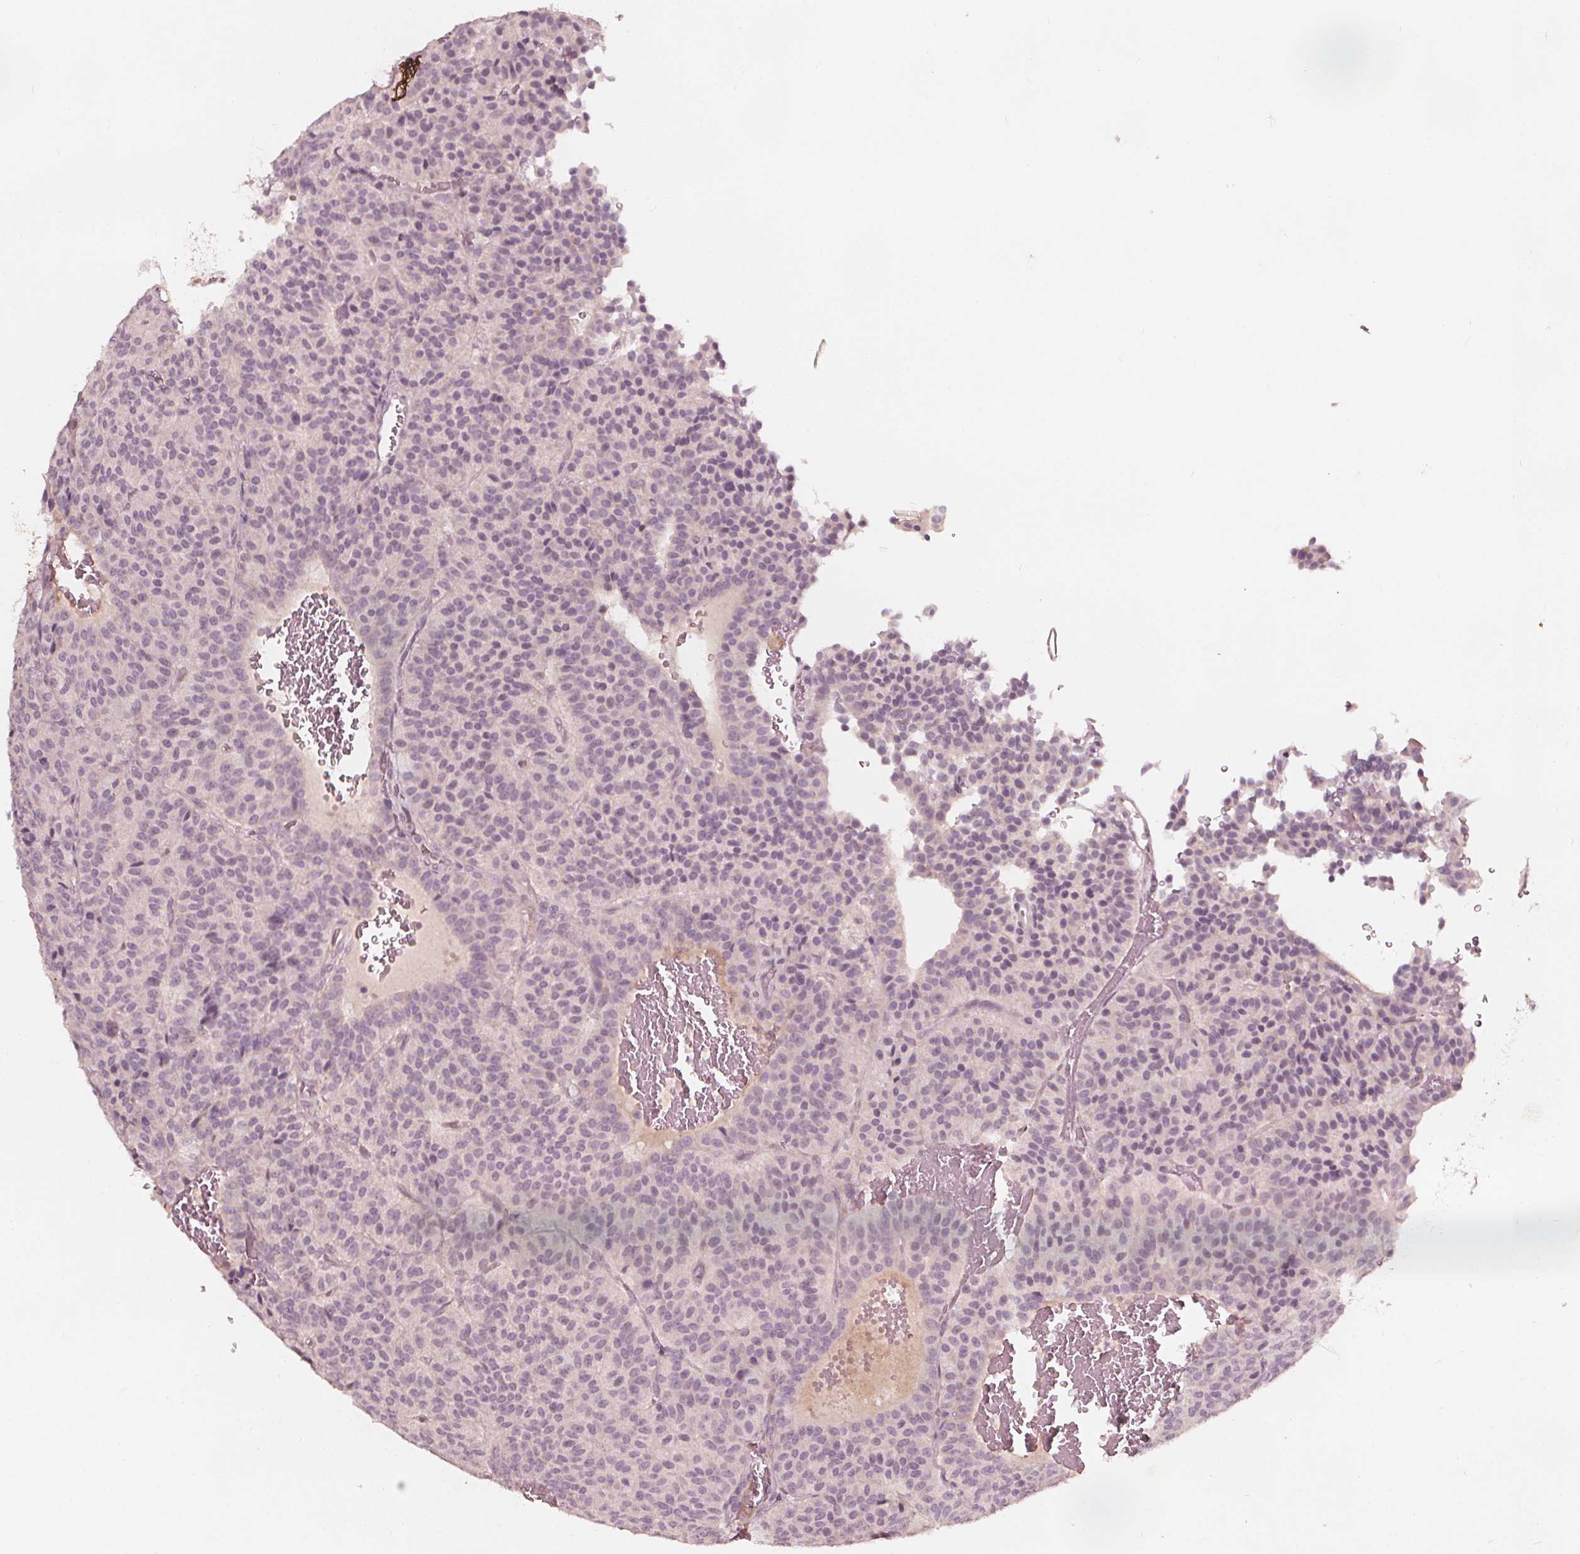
{"staining": {"intensity": "negative", "quantity": "none", "location": "none"}, "tissue": "carcinoid", "cell_type": "Tumor cells", "image_type": "cancer", "snomed": [{"axis": "morphology", "description": "Carcinoid, malignant, NOS"}, {"axis": "topography", "description": "Lung"}], "caption": "Tumor cells are negative for brown protein staining in malignant carcinoid.", "gene": "NPC1L1", "patient": {"sex": "male", "age": 70}}